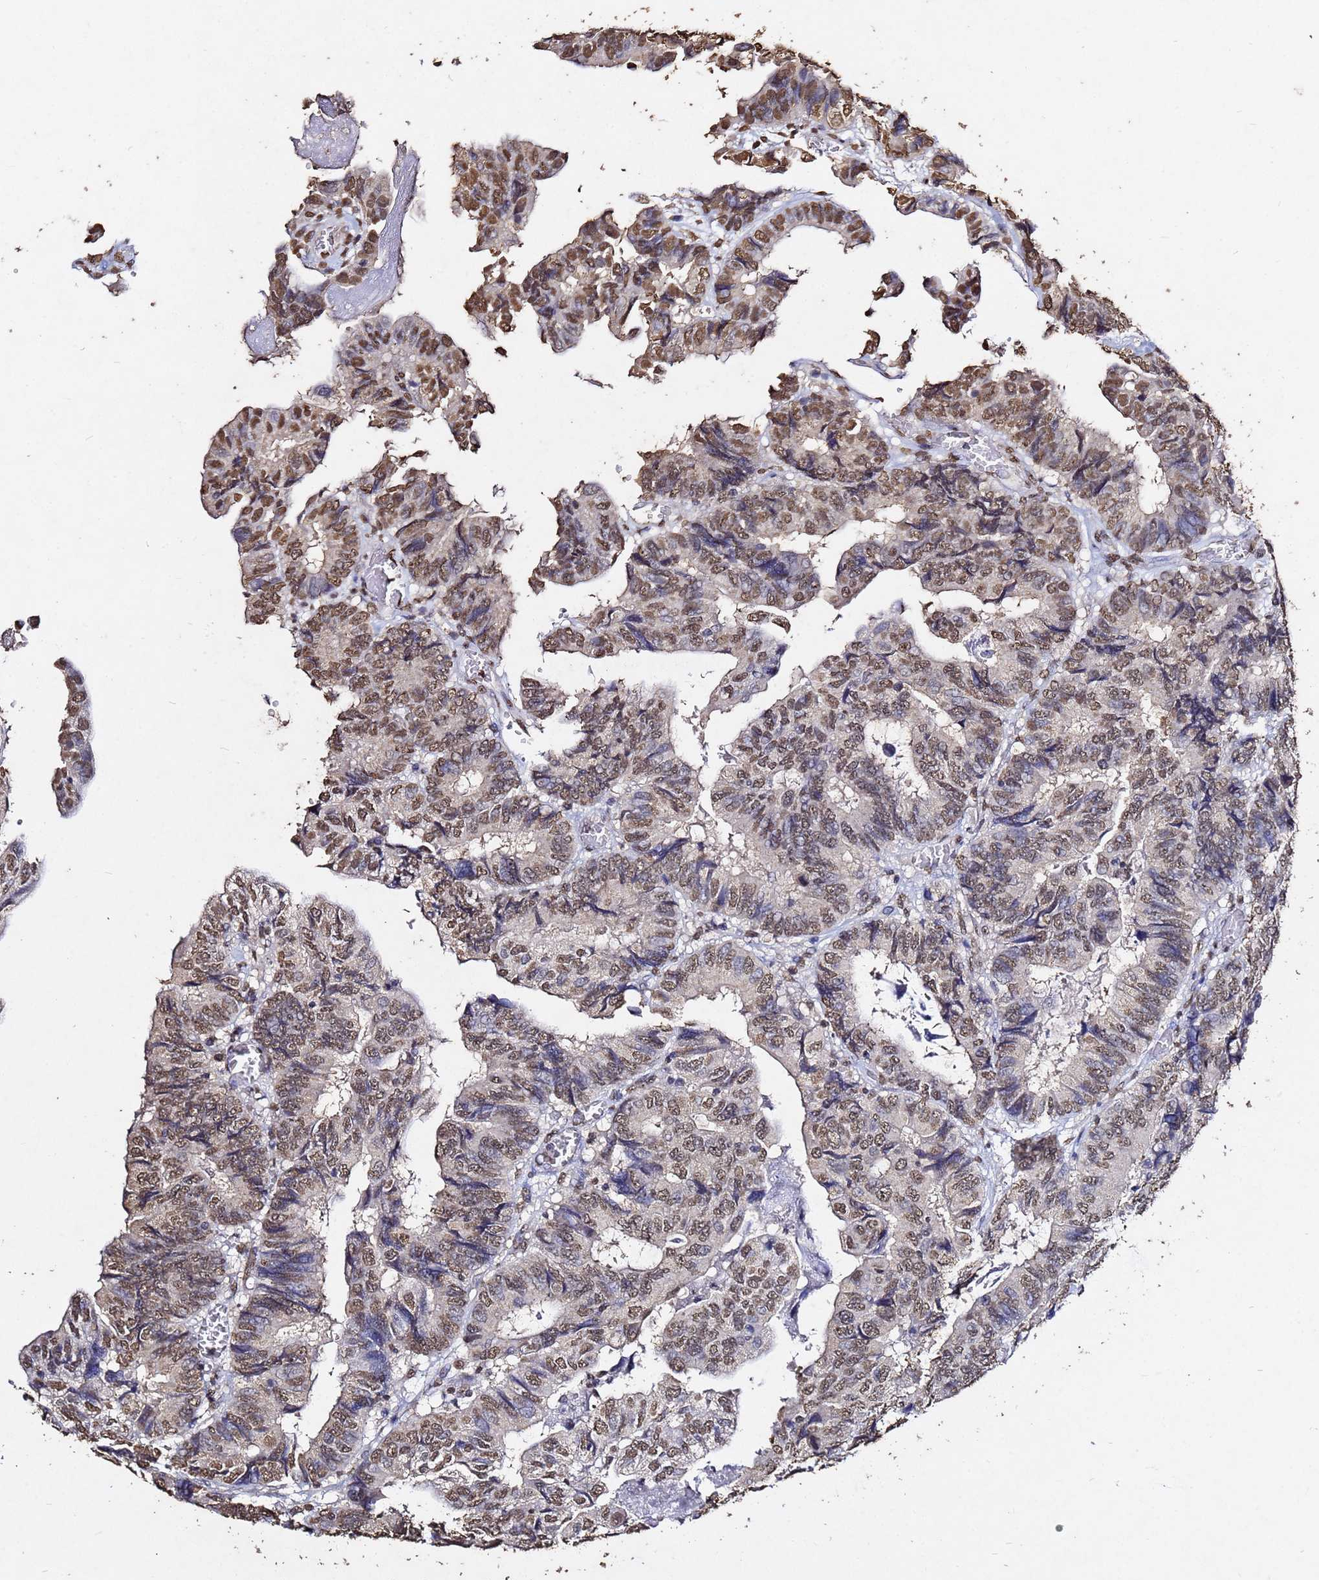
{"staining": {"intensity": "moderate", "quantity": ">75%", "location": "nuclear"}, "tissue": "colorectal cancer", "cell_type": "Tumor cells", "image_type": "cancer", "snomed": [{"axis": "morphology", "description": "Adenocarcinoma, NOS"}, {"axis": "topography", "description": "Colon"}], "caption": "Human colorectal adenocarcinoma stained with a brown dye reveals moderate nuclear positive staining in about >75% of tumor cells.", "gene": "MYOCD", "patient": {"sex": "male", "age": 85}}